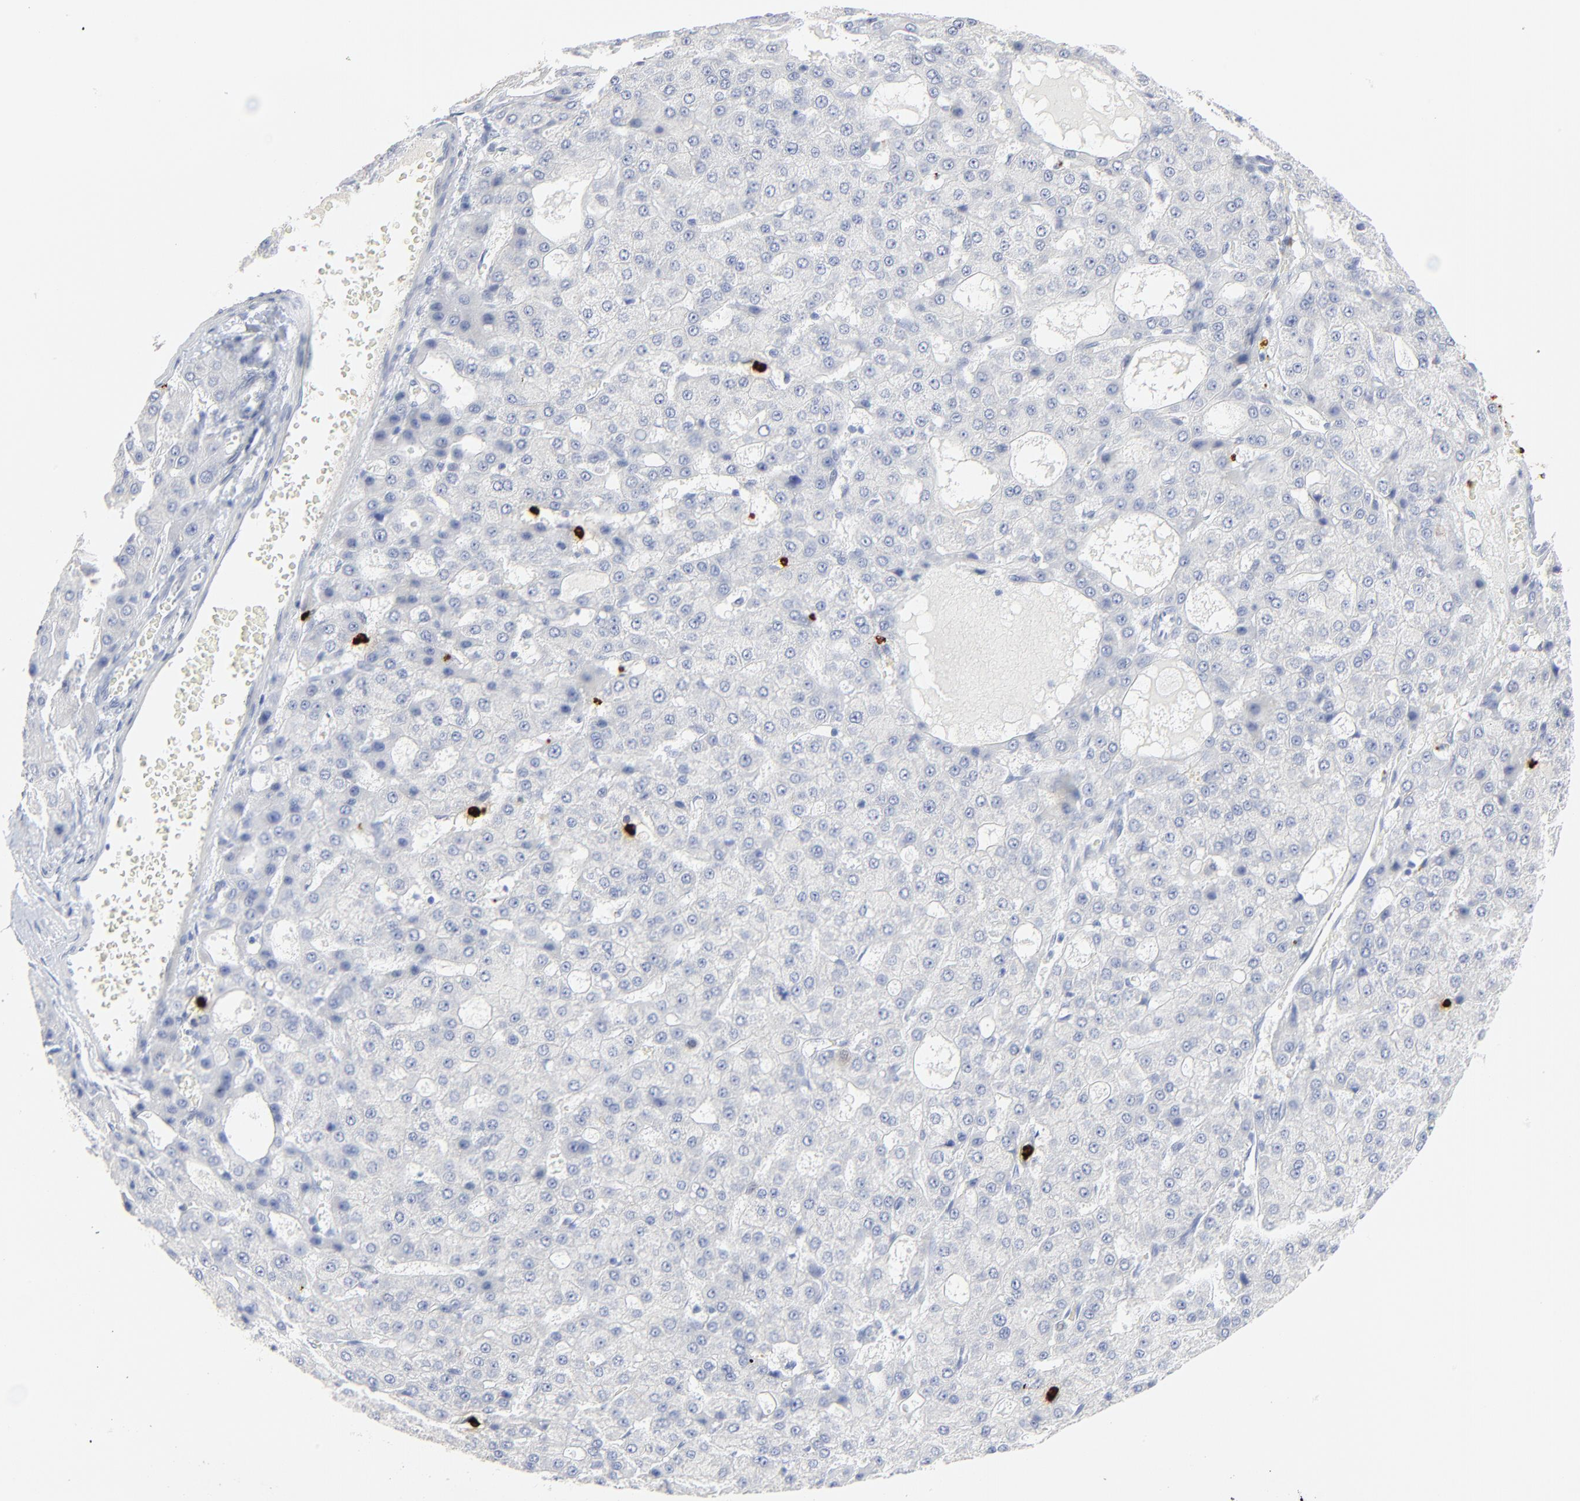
{"staining": {"intensity": "negative", "quantity": "none", "location": "none"}, "tissue": "liver cancer", "cell_type": "Tumor cells", "image_type": "cancer", "snomed": [{"axis": "morphology", "description": "Carcinoma, Hepatocellular, NOS"}, {"axis": "topography", "description": "Liver"}], "caption": "High magnification brightfield microscopy of liver hepatocellular carcinoma stained with DAB (brown) and counterstained with hematoxylin (blue): tumor cells show no significant staining.", "gene": "LCN2", "patient": {"sex": "male", "age": 47}}